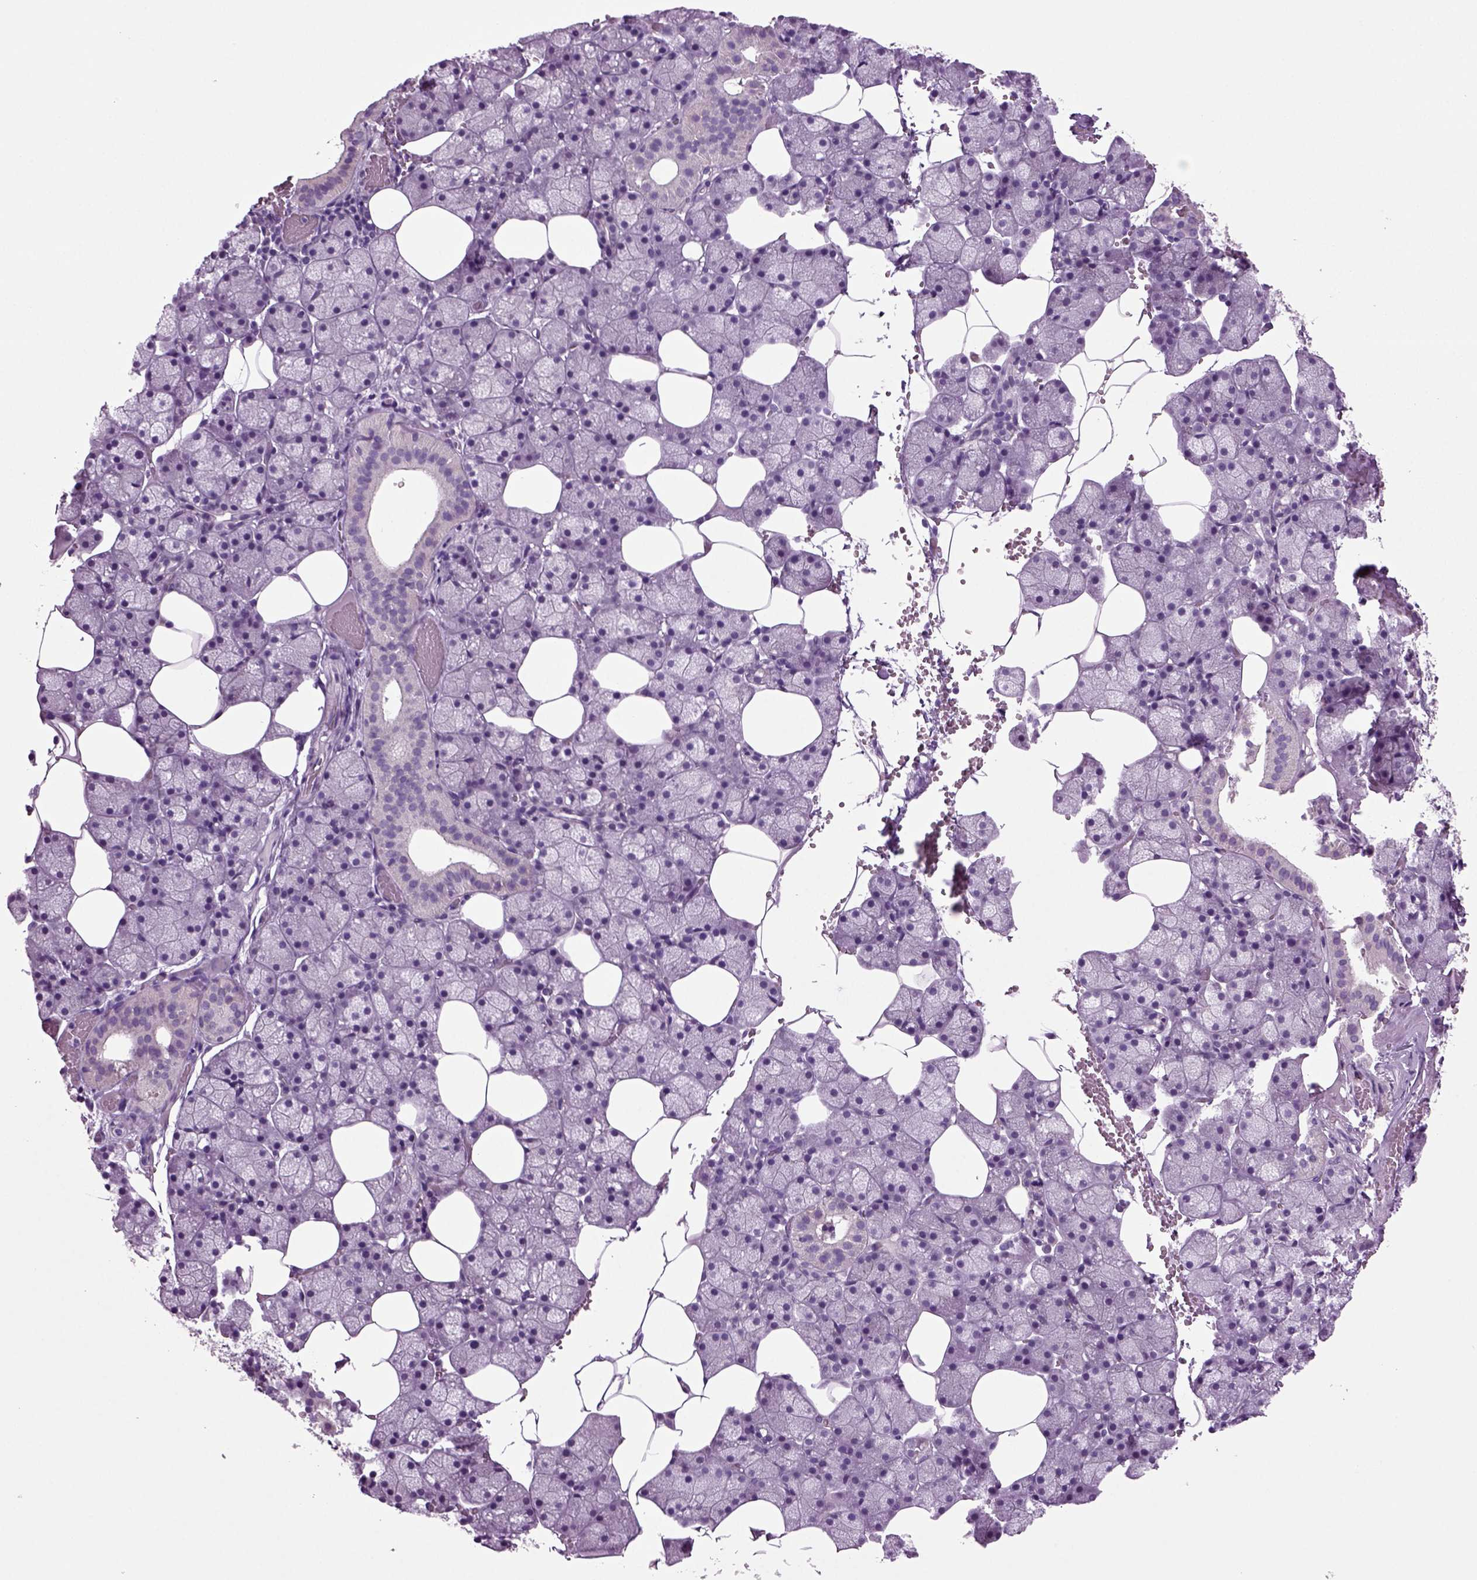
{"staining": {"intensity": "negative", "quantity": "none", "location": "none"}, "tissue": "salivary gland", "cell_type": "Glandular cells", "image_type": "normal", "snomed": [{"axis": "morphology", "description": "Normal tissue, NOS"}, {"axis": "topography", "description": "Salivary gland"}], "caption": "A photomicrograph of salivary gland stained for a protein exhibits no brown staining in glandular cells. The staining was performed using DAB (3,3'-diaminobenzidine) to visualize the protein expression in brown, while the nuclei were stained in blue with hematoxylin (Magnification: 20x).", "gene": "COL9A2", "patient": {"sex": "male", "age": 38}}